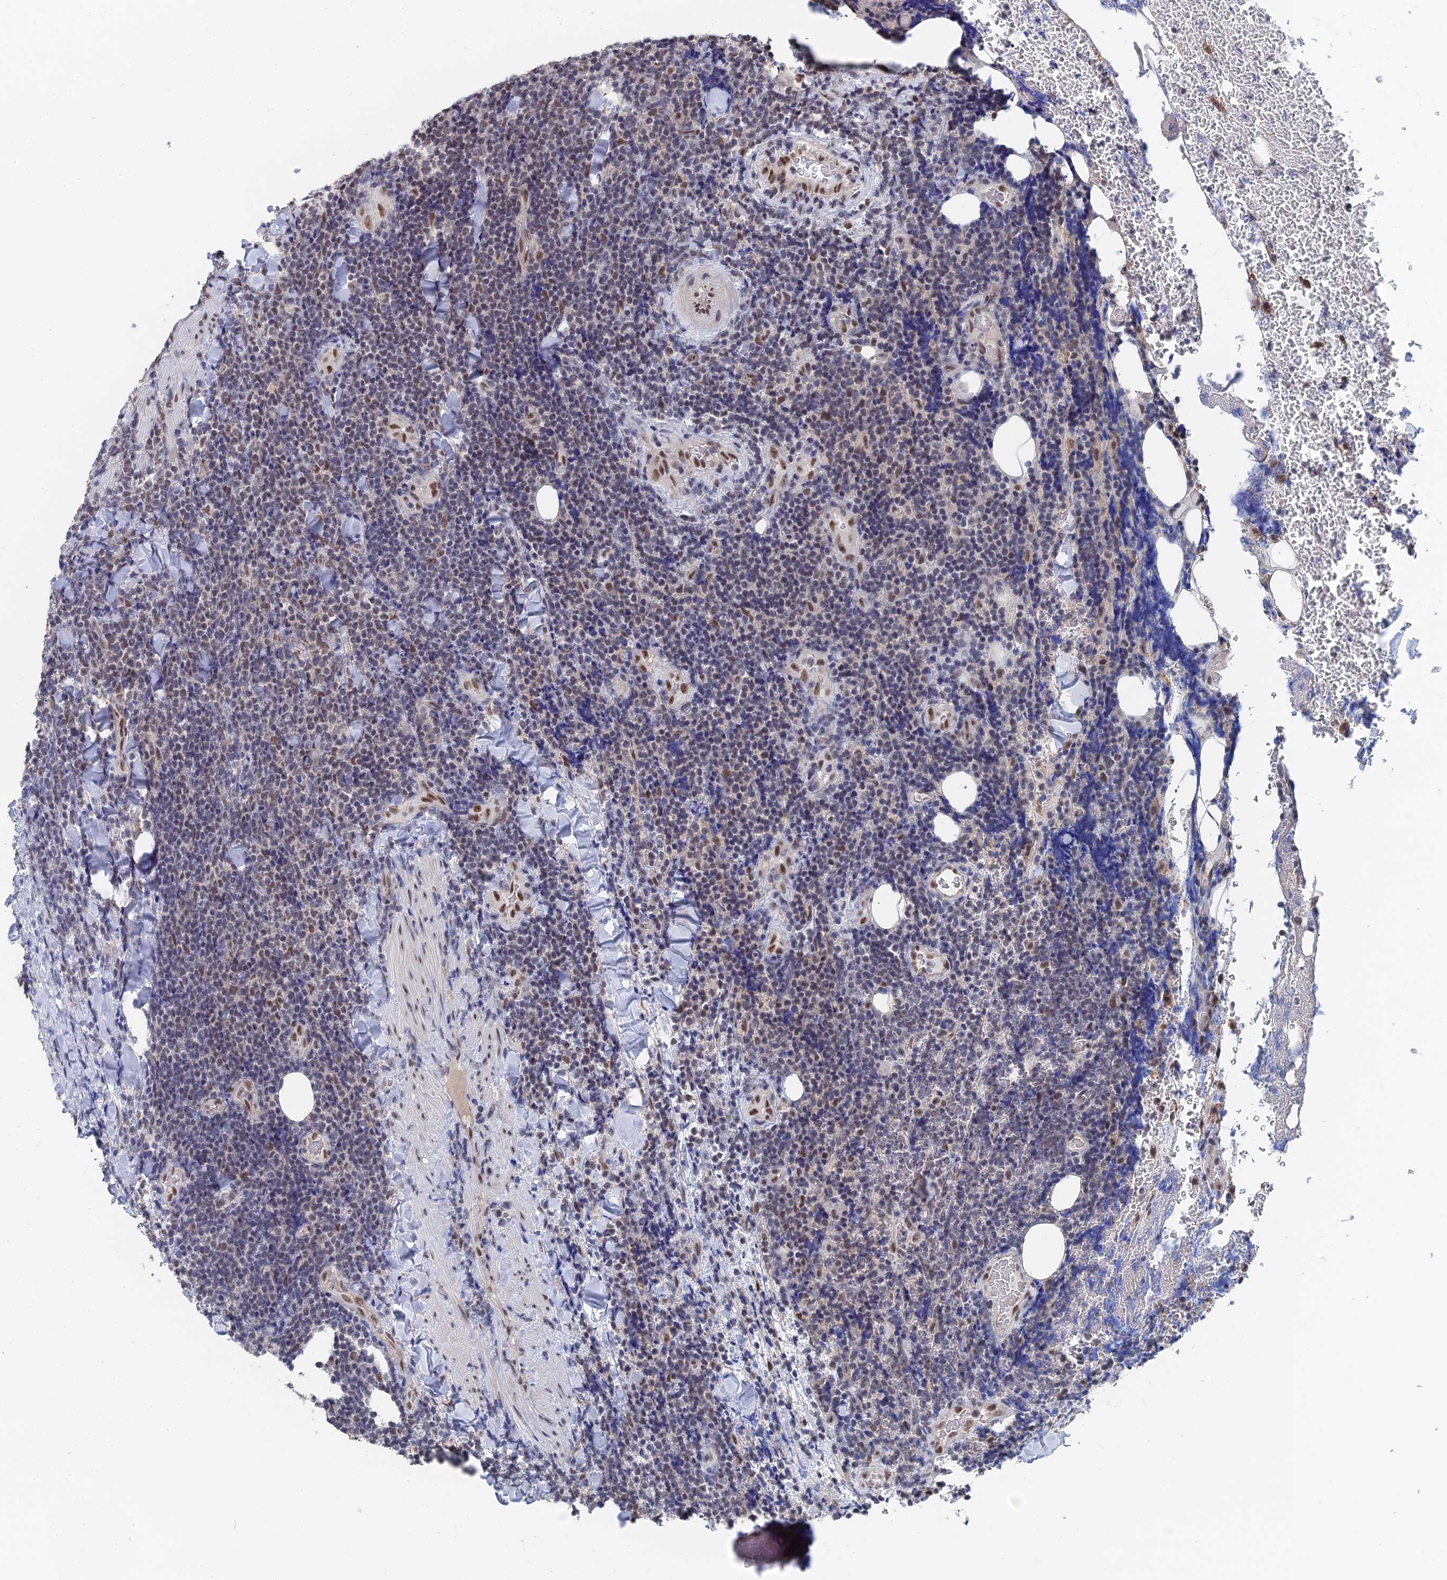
{"staining": {"intensity": "weak", "quantity": "25%-75%", "location": "nuclear"}, "tissue": "lymphoma", "cell_type": "Tumor cells", "image_type": "cancer", "snomed": [{"axis": "morphology", "description": "Malignant lymphoma, non-Hodgkin's type, Low grade"}, {"axis": "topography", "description": "Lymph node"}], "caption": "Immunohistochemistry image of neoplastic tissue: lymphoma stained using immunohistochemistry (IHC) displays low levels of weak protein expression localized specifically in the nuclear of tumor cells, appearing as a nuclear brown color.", "gene": "TSSC4", "patient": {"sex": "male", "age": 66}}